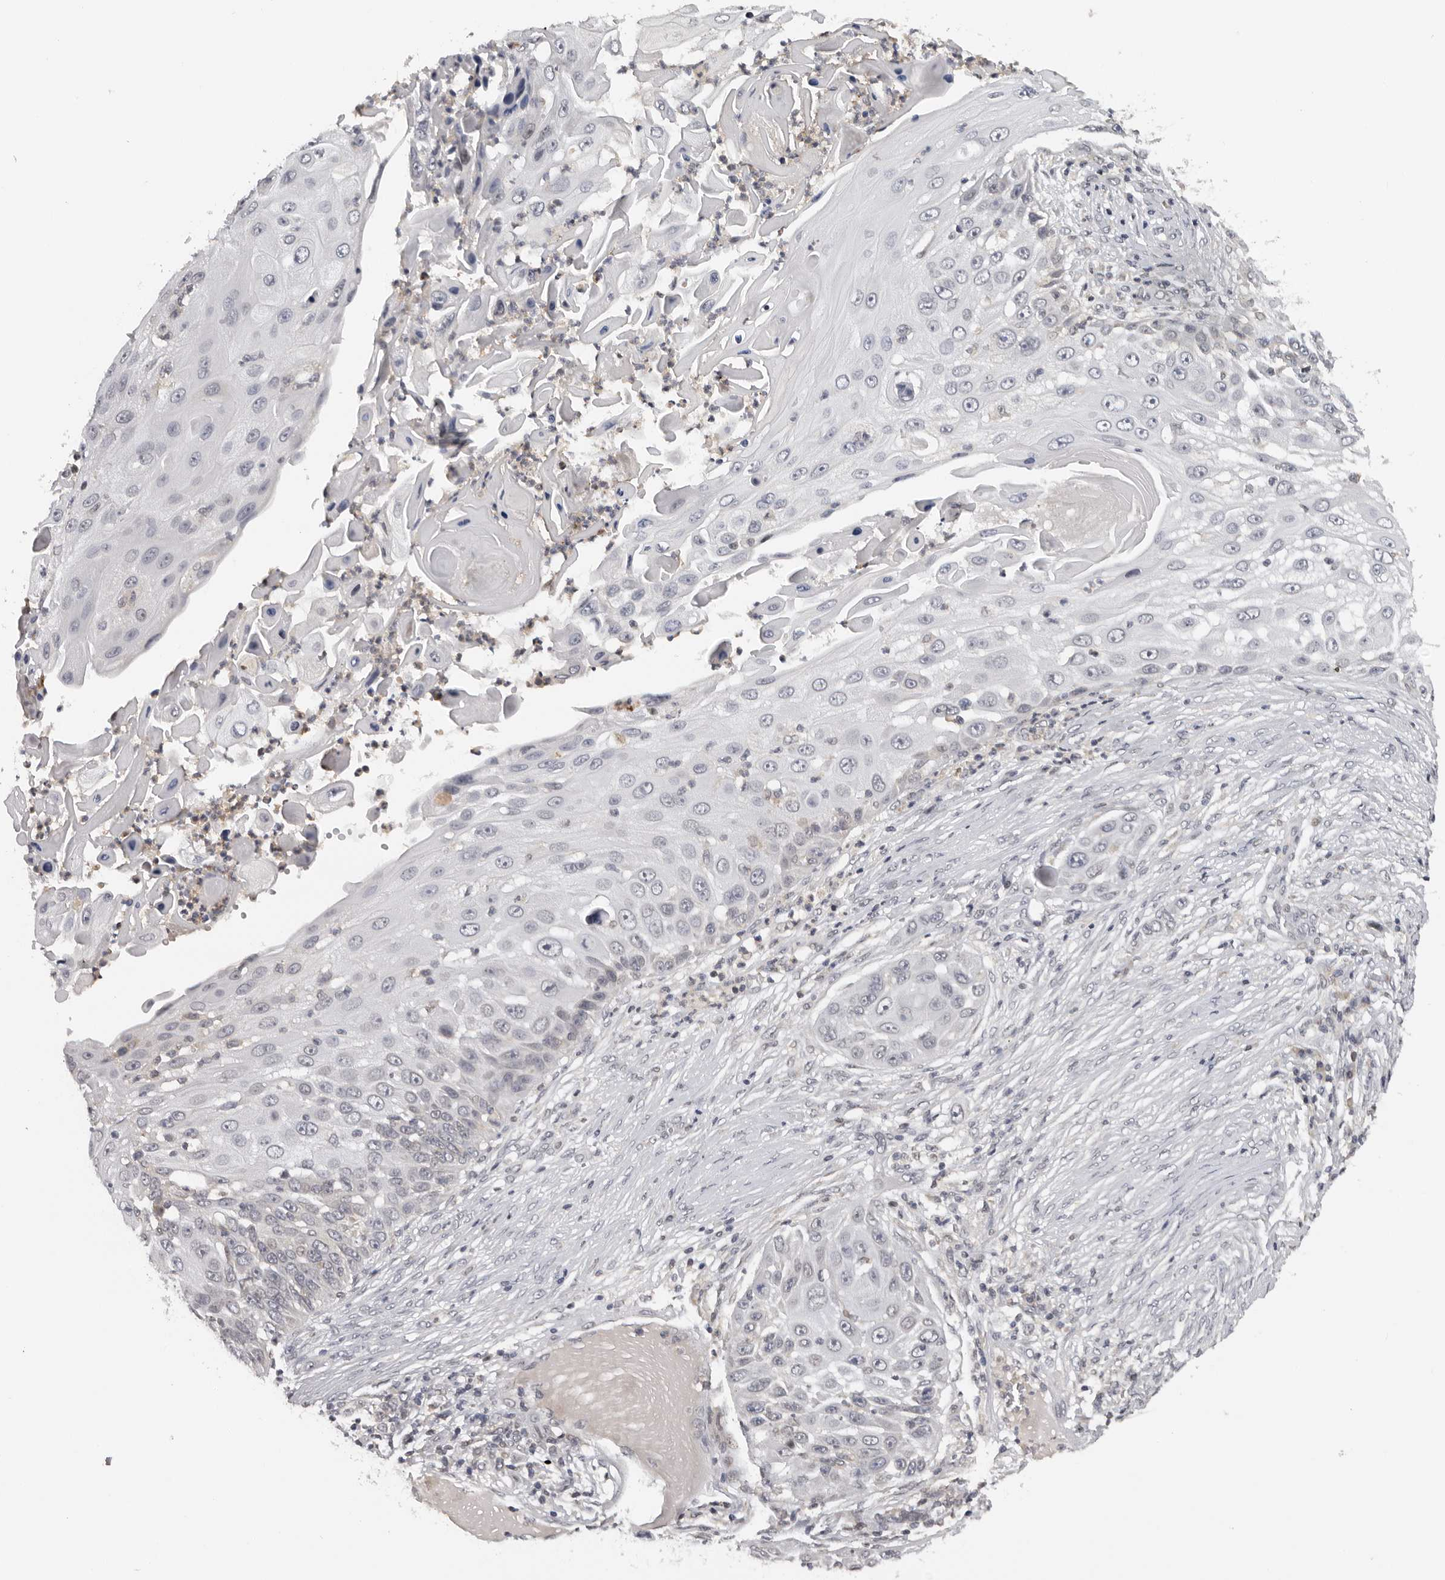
{"staining": {"intensity": "negative", "quantity": "none", "location": "none"}, "tissue": "skin cancer", "cell_type": "Tumor cells", "image_type": "cancer", "snomed": [{"axis": "morphology", "description": "Squamous cell carcinoma, NOS"}, {"axis": "topography", "description": "Skin"}], "caption": "Skin cancer (squamous cell carcinoma) was stained to show a protein in brown. There is no significant expression in tumor cells. Brightfield microscopy of IHC stained with DAB (3,3'-diaminobenzidine) (brown) and hematoxylin (blue), captured at high magnification.", "gene": "KIF2B", "patient": {"sex": "female", "age": 44}}